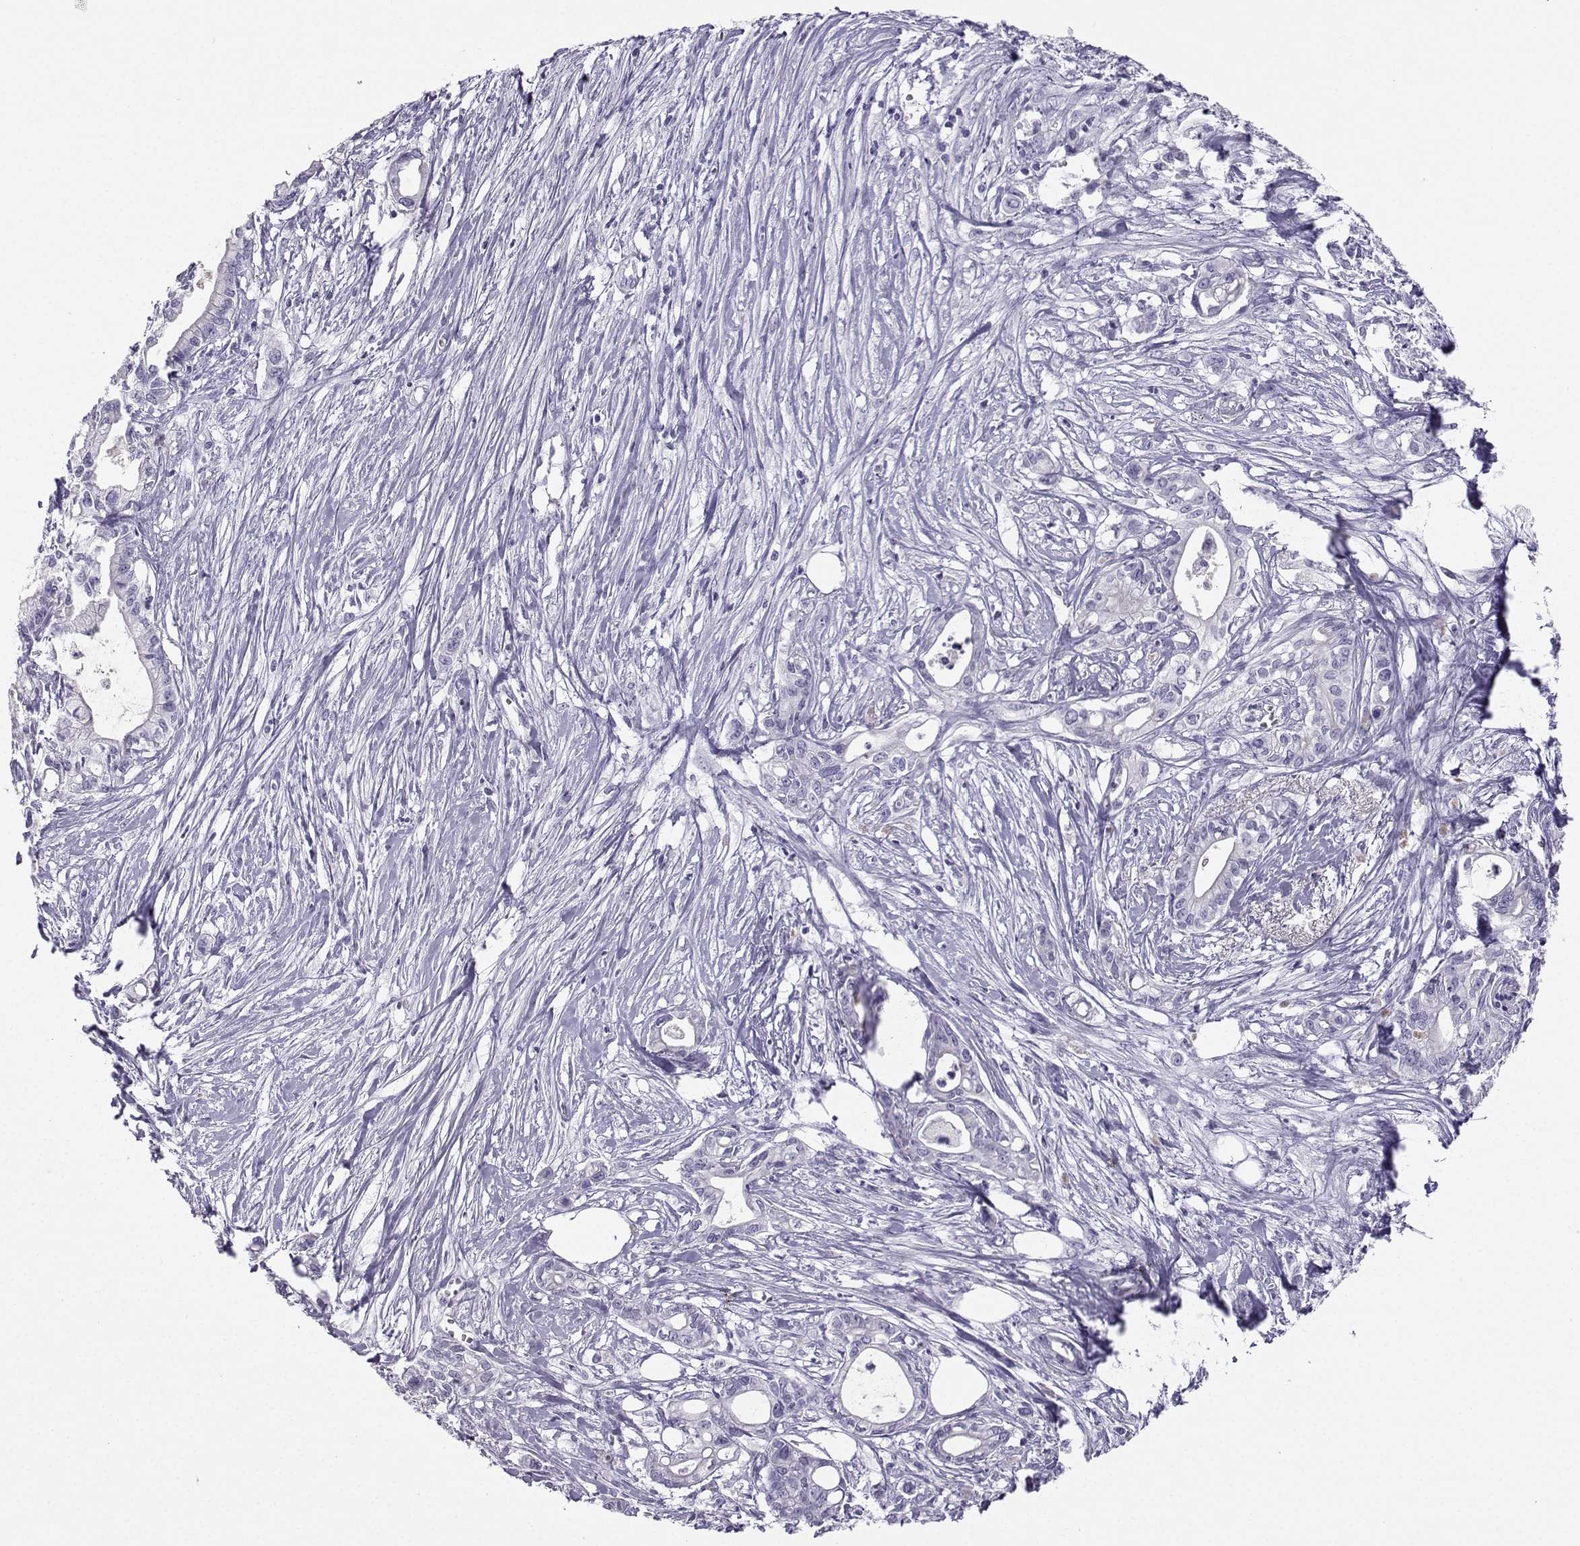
{"staining": {"intensity": "negative", "quantity": "none", "location": "none"}, "tissue": "pancreatic cancer", "cell_type": "Tumor cells", "image_type": "cancer", "snomed": [{"axis": "morphology", "description": "Adenocarcinoma, NOS"}, {"axis": "topography", "description": "Pancreas"}], "caption": "High power microscopy image of an immunohistochemistry (IHC) histopathology image of adenocarcinoma (pancreatic), revealing no significant positivity in tumor cells.", "gene": "NEFL", "patient": {"sex": "male", "age": 71}}